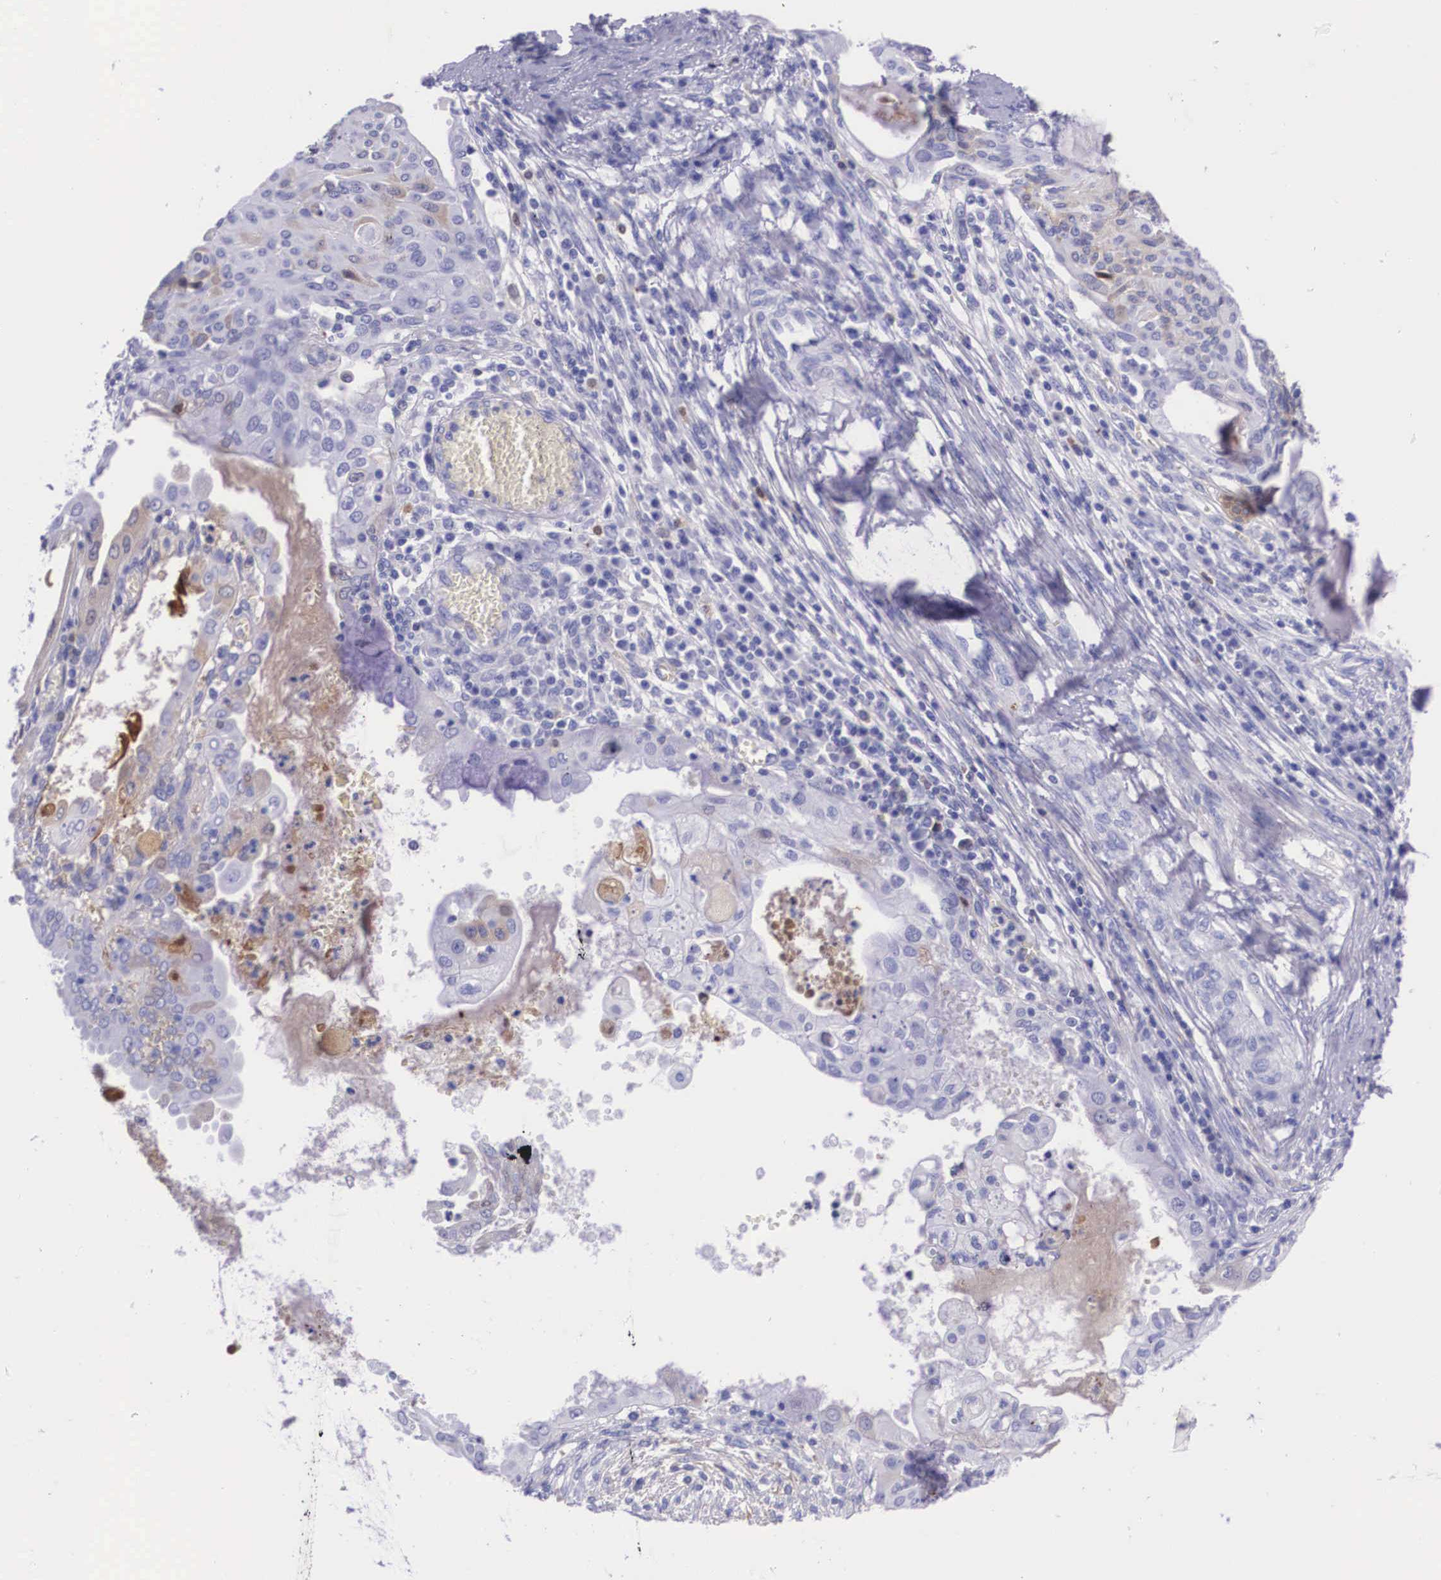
{"staining": {"intensity": "negative", "quantity": "none", "location": "none"}, "tissue": "endometrial cancer", "cell_type": "Tumor cells", "image_type": "cancer", "snomed": [{"axis": "morphology", "description": "Adenocarcinoma, NOS"}, {"axis": "topography", "description": "Endometrium"}], "caption": "Endometrial cancer (adenocarcinoma) was stained to show a protein in brown. There is no significant staining in tumor cells.", "gene": "PLG", "patient": {"sex": "female", "age": 79}}